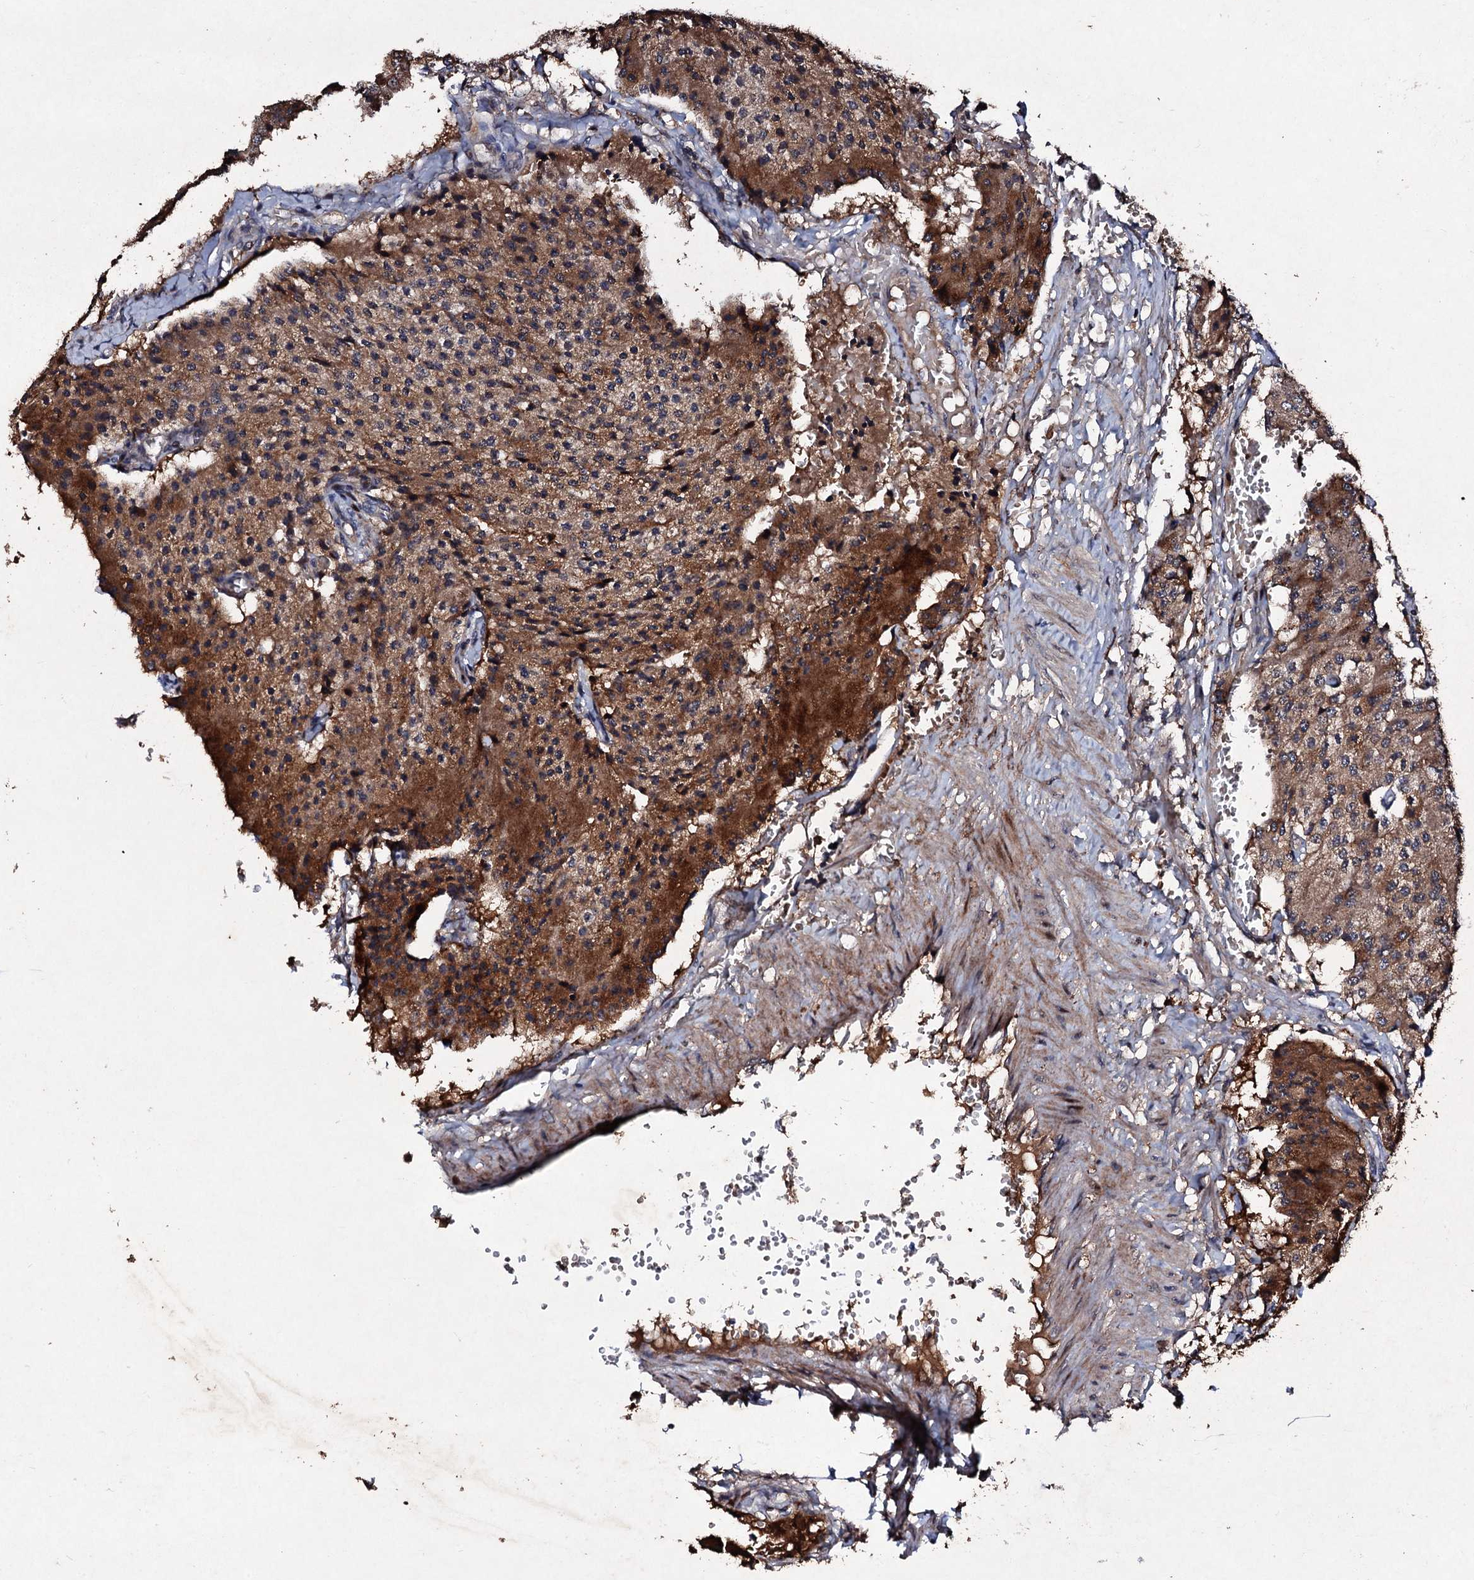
{"staining": {"intensity": "strong", "quantity": ">75%", "location": "cytoplasmic/membranous"}, "tissue": "carcinoid", "cell_type": "Tumor cells", "image_type": "cancer", "snomed": [{"axis": "morphology", "description": "Carcinoid, malignant, NOS"}, {"axis": "topography", "description": "Colon"}], "caption": "Immunohistochemistry staining of carcinoid (malignant), which displays high levels of strong cytoplasmic/membranous staining in about >75% of tumor cells indicating strong cytoplasmic/membranous protein expression. The staining was performed using DAB (brown) for protein detection and nuclei were counterstained in hematoxylin (blue).", "gene": "KERA", "patient": {"sex": "female", "age": 52}}